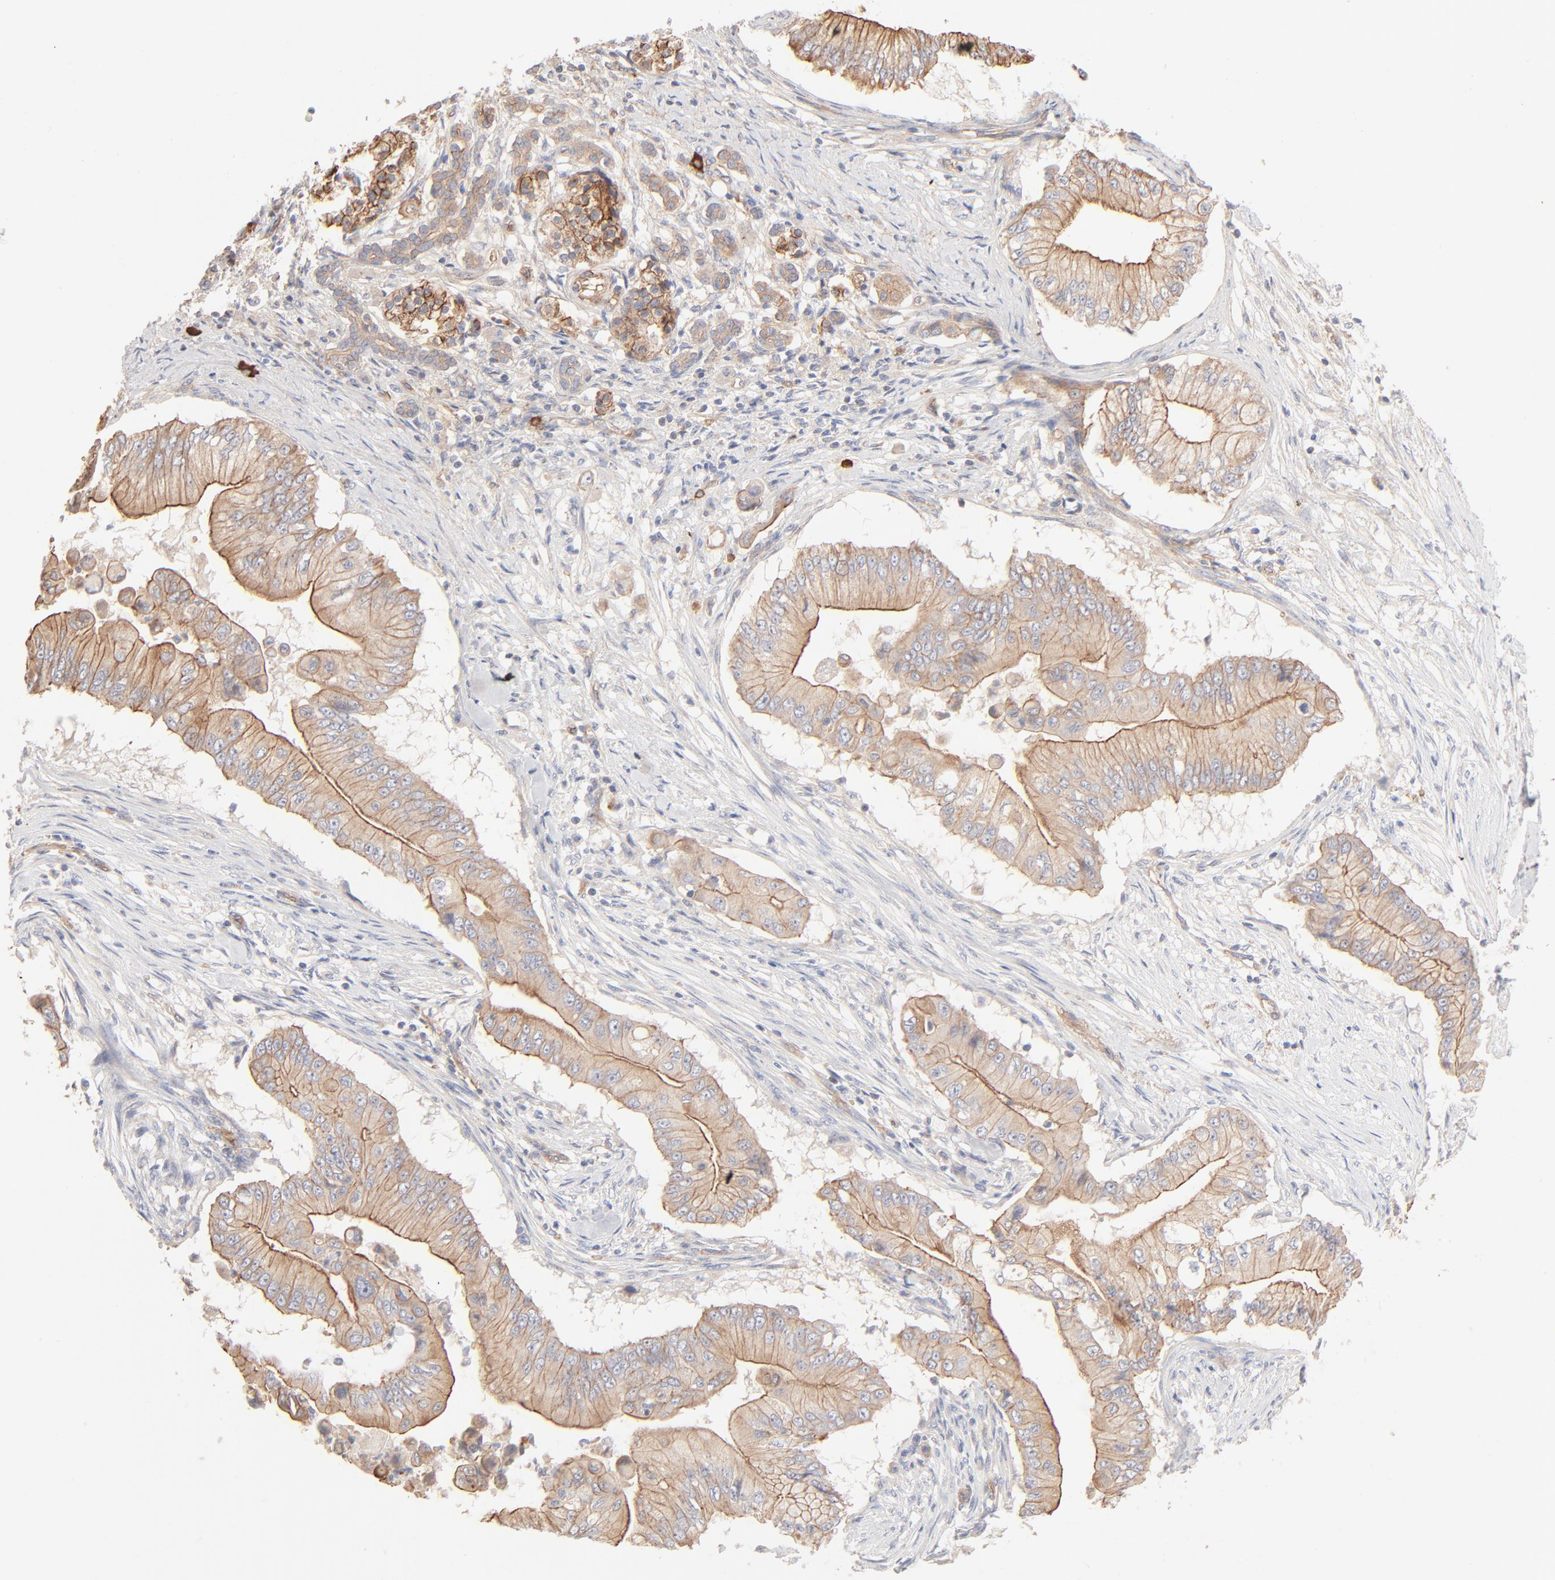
{"staining": {"intensity": "weak", "quantity": ">75%", "location": "cytoplasmic/membranous"}, "tissue": "pancreatic cancer", "cell_type": "Tumor cells", "image_type": "cancer", "snomed": [{"axis": "morphology", "description": "Adenocarcinoma, NOS"}, {"axis": "topography", "description": "Pancreas"}], "caption": "High-power microscopy captured an IHC histopathology image of pancreatic cancer (adenocarcinoma), revealing weak cytoplasmic/membranous expression in approximately >75% of tumor cells. The protein is stained brown, and the nuclei are stained in blue (DAB (3,3'-diaminobenzidine) IHC with brightfield microscopy, high magnification).", "gene": "SPTB", "patient": {"sex": "male", "age": 62}}